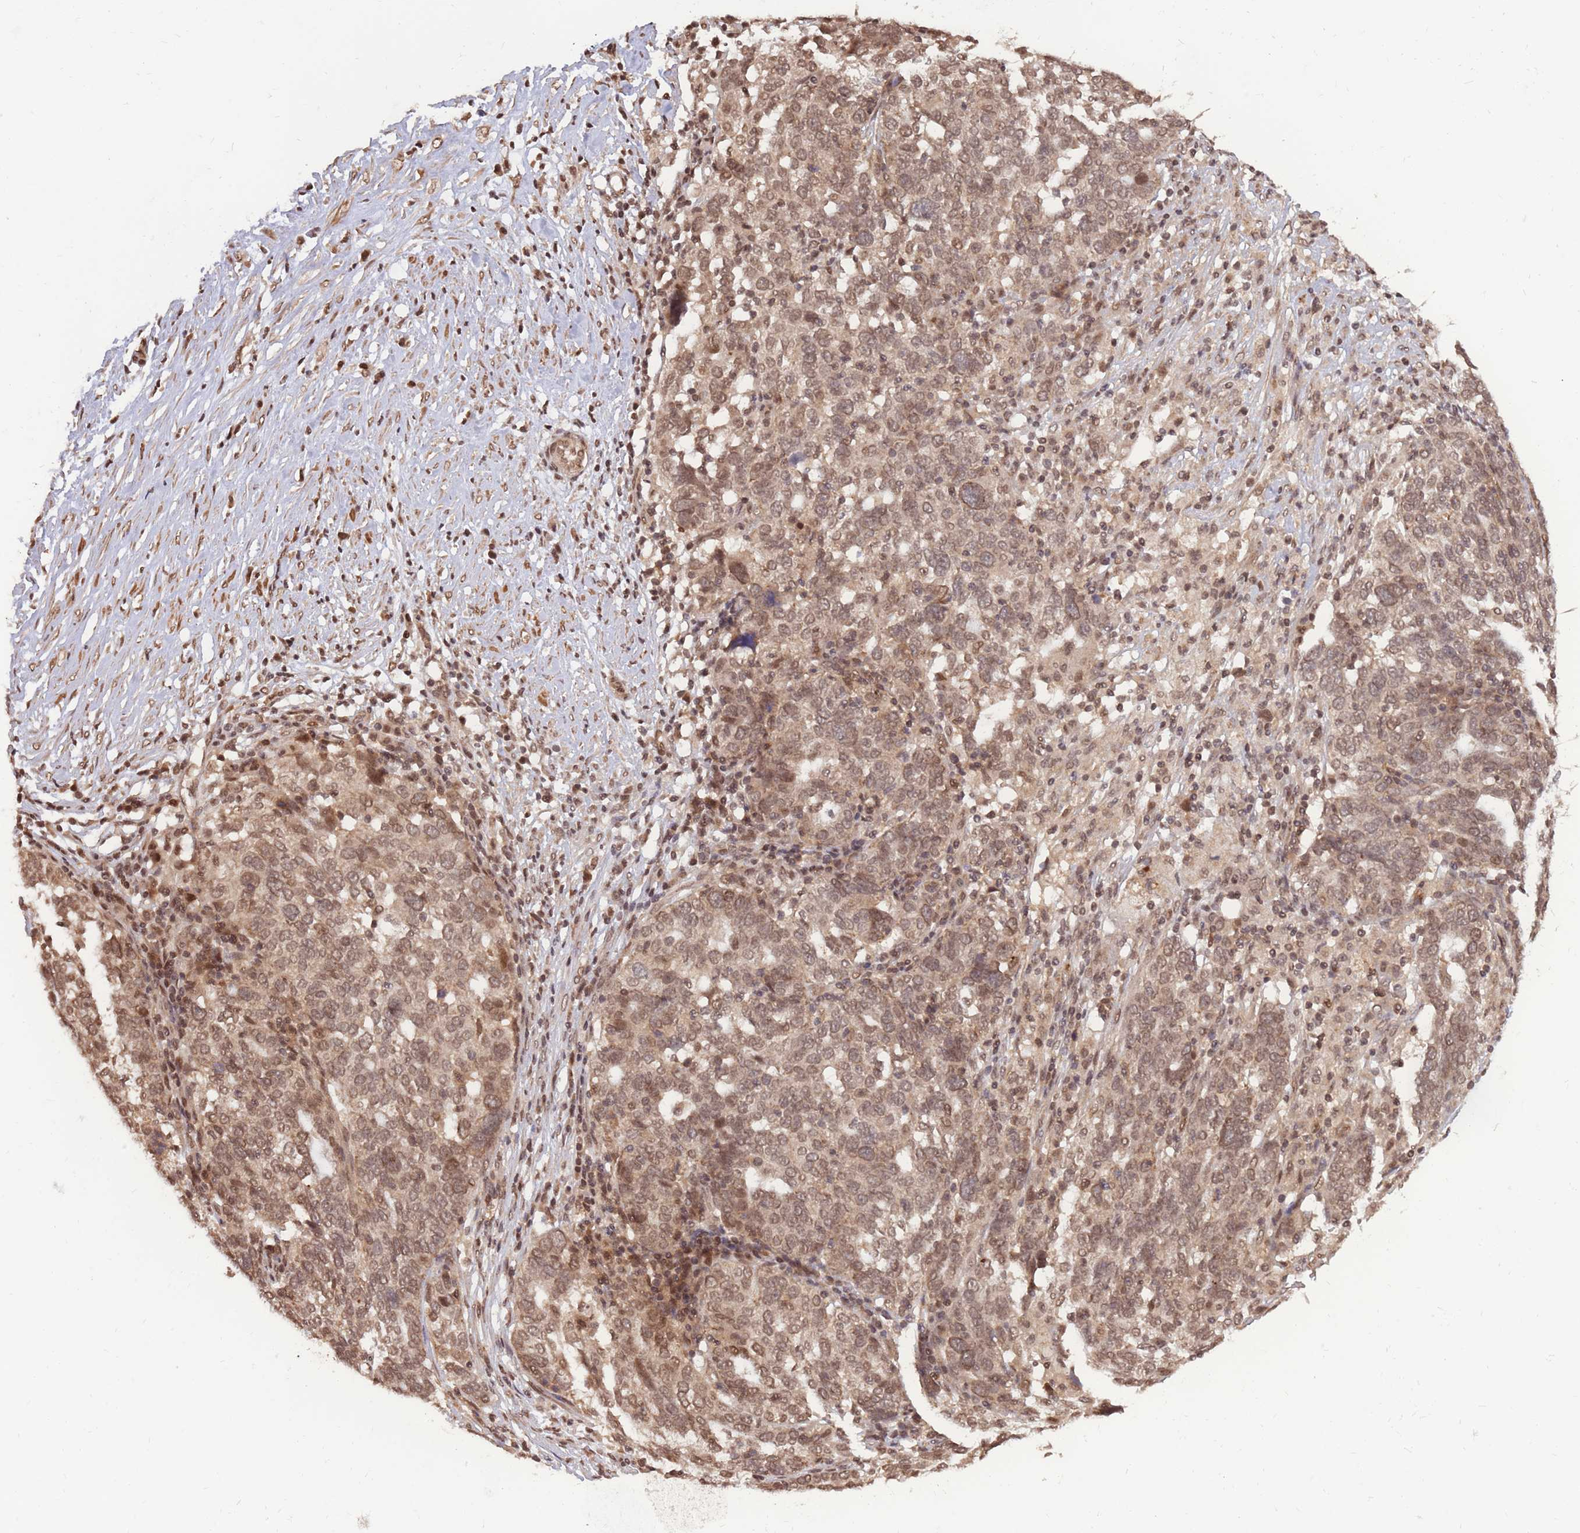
{"staining": {"intensity": "moderate", "quantity": ">75%", "location": "nuclear"}, "tissue": "ovarian cancer", "cell_type": "Tumor cells", "image_type": "cancer", "snomed": [{"axis": "morphology", "description": "Cystadenocarcinoma, serous, NOS"}, {"axis": "topography", "description": "Ovary"}], "caption": "DAB (3,3'-diaminobenzidine) immunohistochemical staining of human serous cystadenocarcinoma (ovarian) exhibits moderate nuclear protein staining in about >75% of tumor cells.", "gene": "SRA1", "patient": {"sex": "female", "age": 59}}